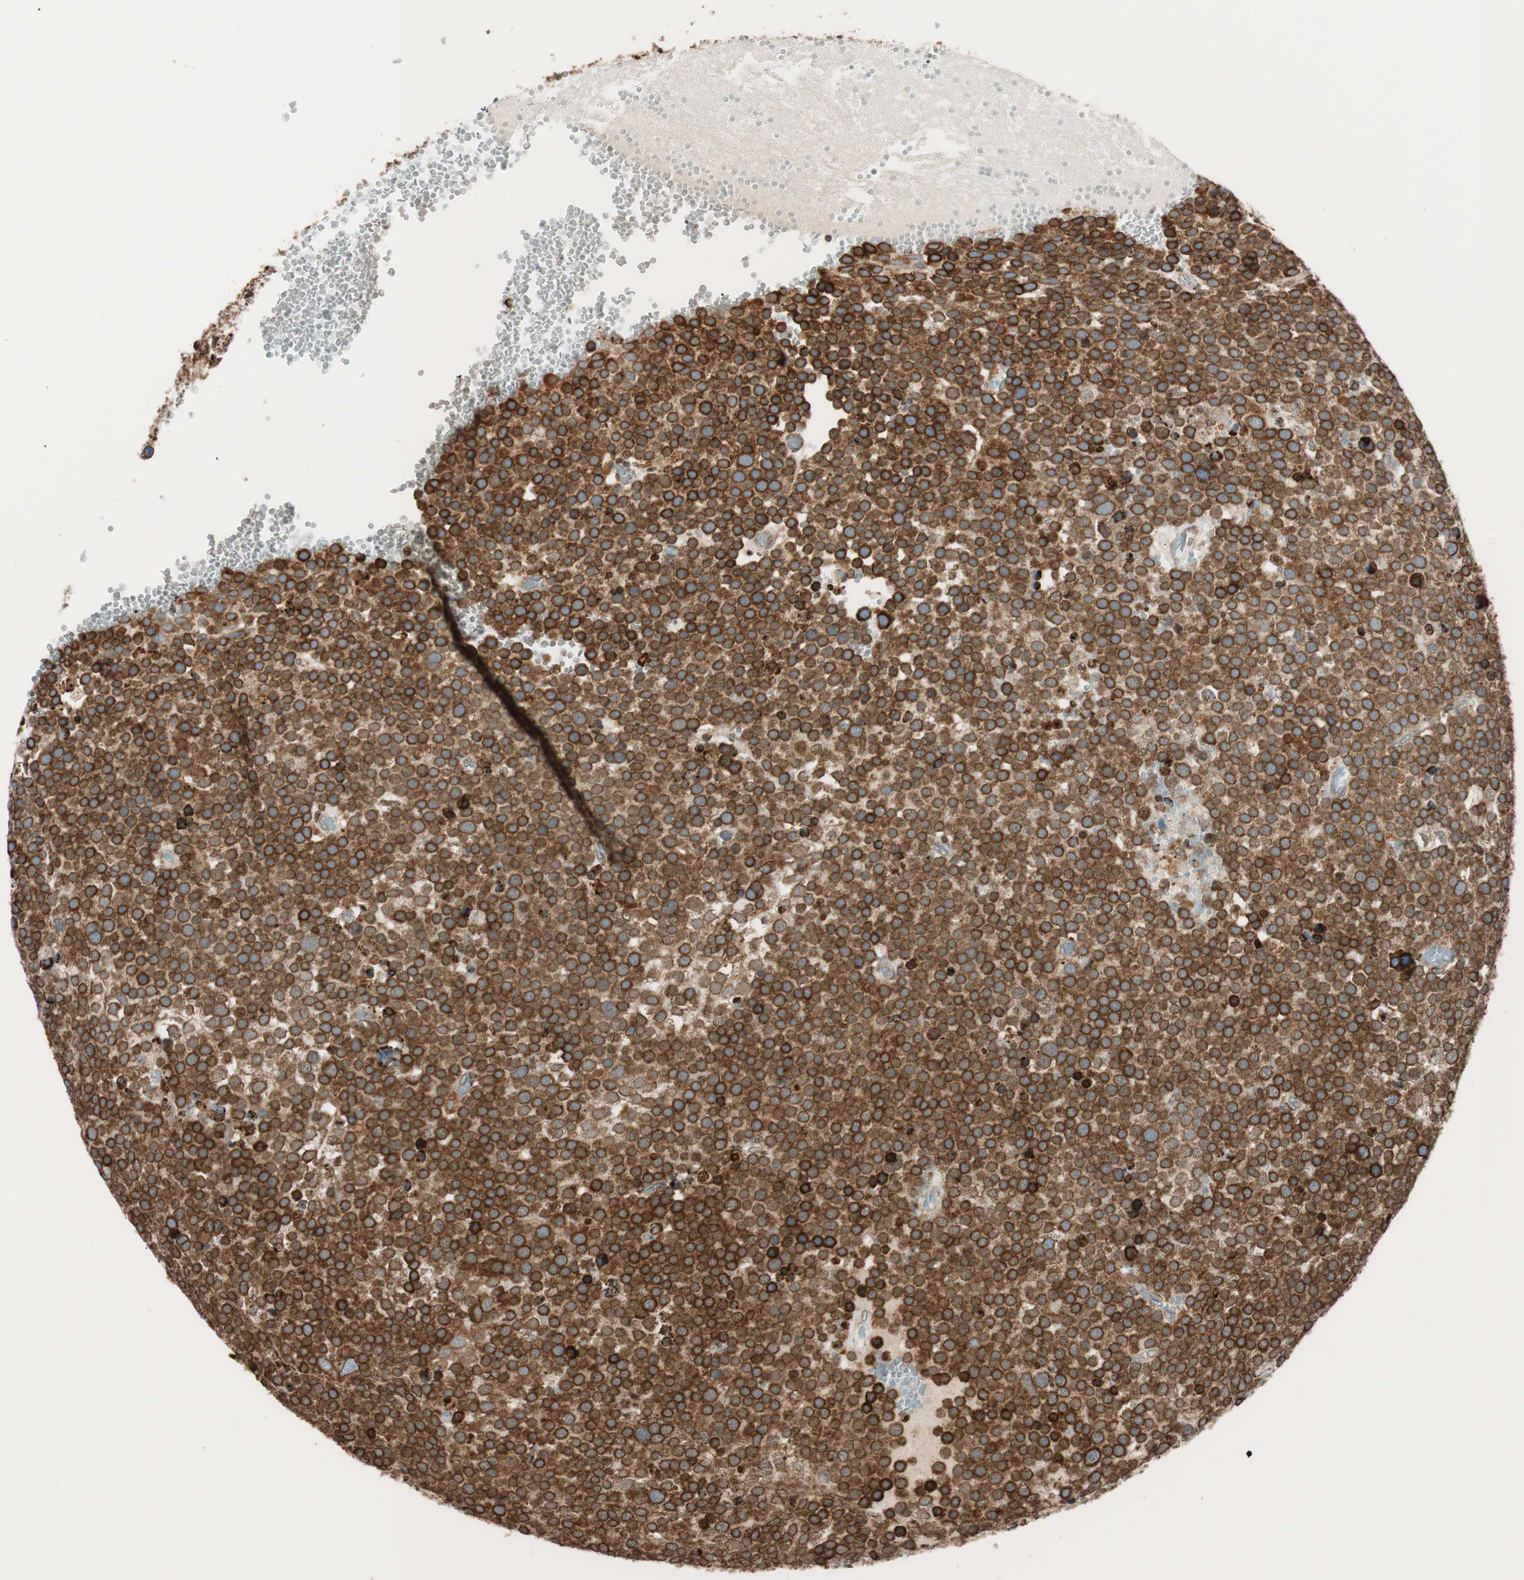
{"staining": {"intensity": "strong", "quantity": ">75%", "location": "cytoplasmic/membranous"}, "tissue": "testis cancer", "cell_type": "Tumor cells", "image_type": "cancer", "snomed": [{"axis": "morphology", "description": "Seminoma, NOS"}, {"axis": "topography", "description": "Testis"}], "caption": "Tumor cells exhibit strong cytoplasmic/membranous expression in about >75% of cells in testis cancer.", "gene": "PRKCSH", "patient": {"sex": "male", "age": 71}}